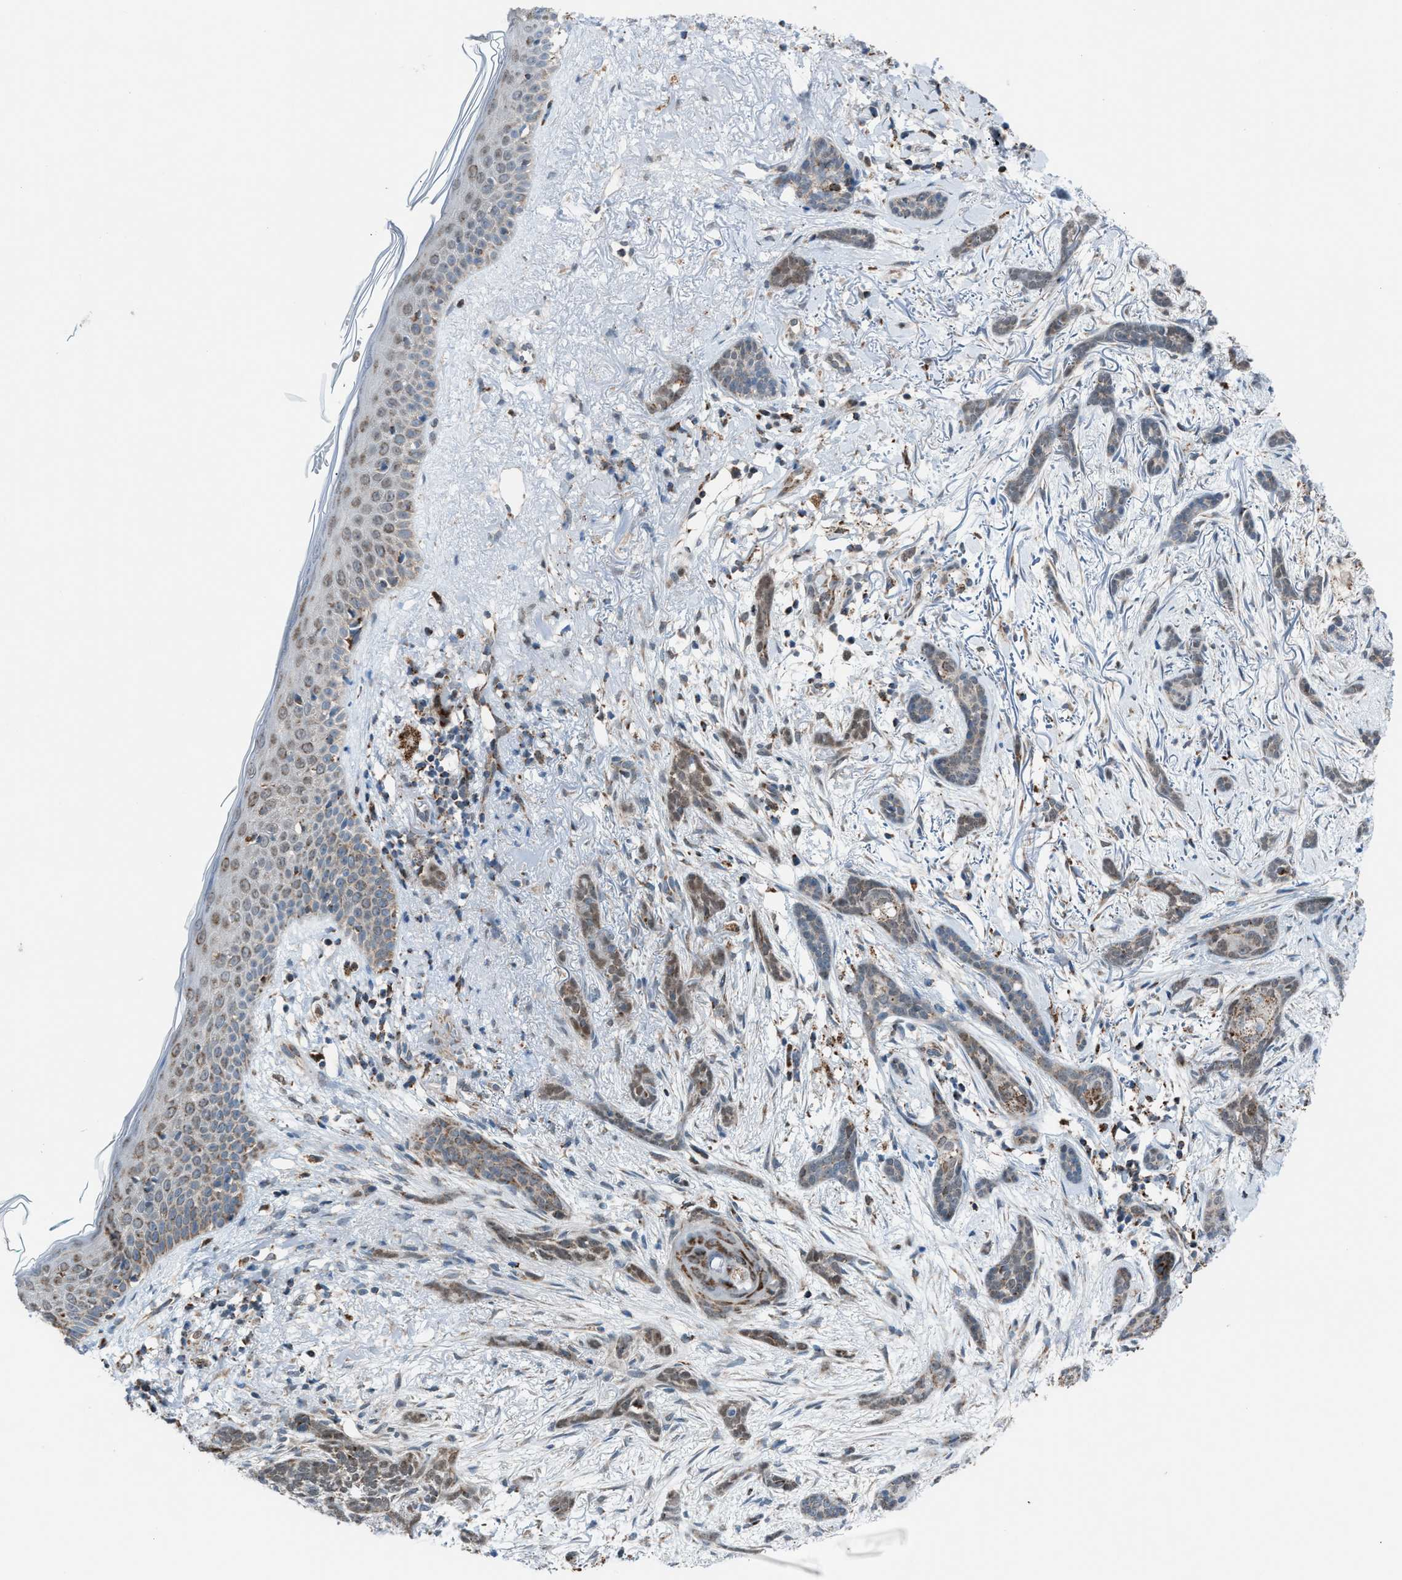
{"staining": {"intensity": "weak", "quantity": ">75%", "location": "cytoplasmic/membranous,nuclear"}, "tissue": "skin cancer", "cell_type": "Tumor cells", "image_type": "cancer", "snomed": [{"axis": "morphology", "description": "Basal cell carcinoma"}, {"axis": "morphology", "description": "Adnexal tumor, benign"}, {"axis": "topography", "description": "Skin"}], "caption": "Immunohistochemical staining of basal cell carcinoma (skin) displays low levels of weak cytoplasmic/membranous and nuclear protein staining in approximately >75% of tumor cells.", "gene": "SRM", "patient": {"sex": "female", "age": 42}}